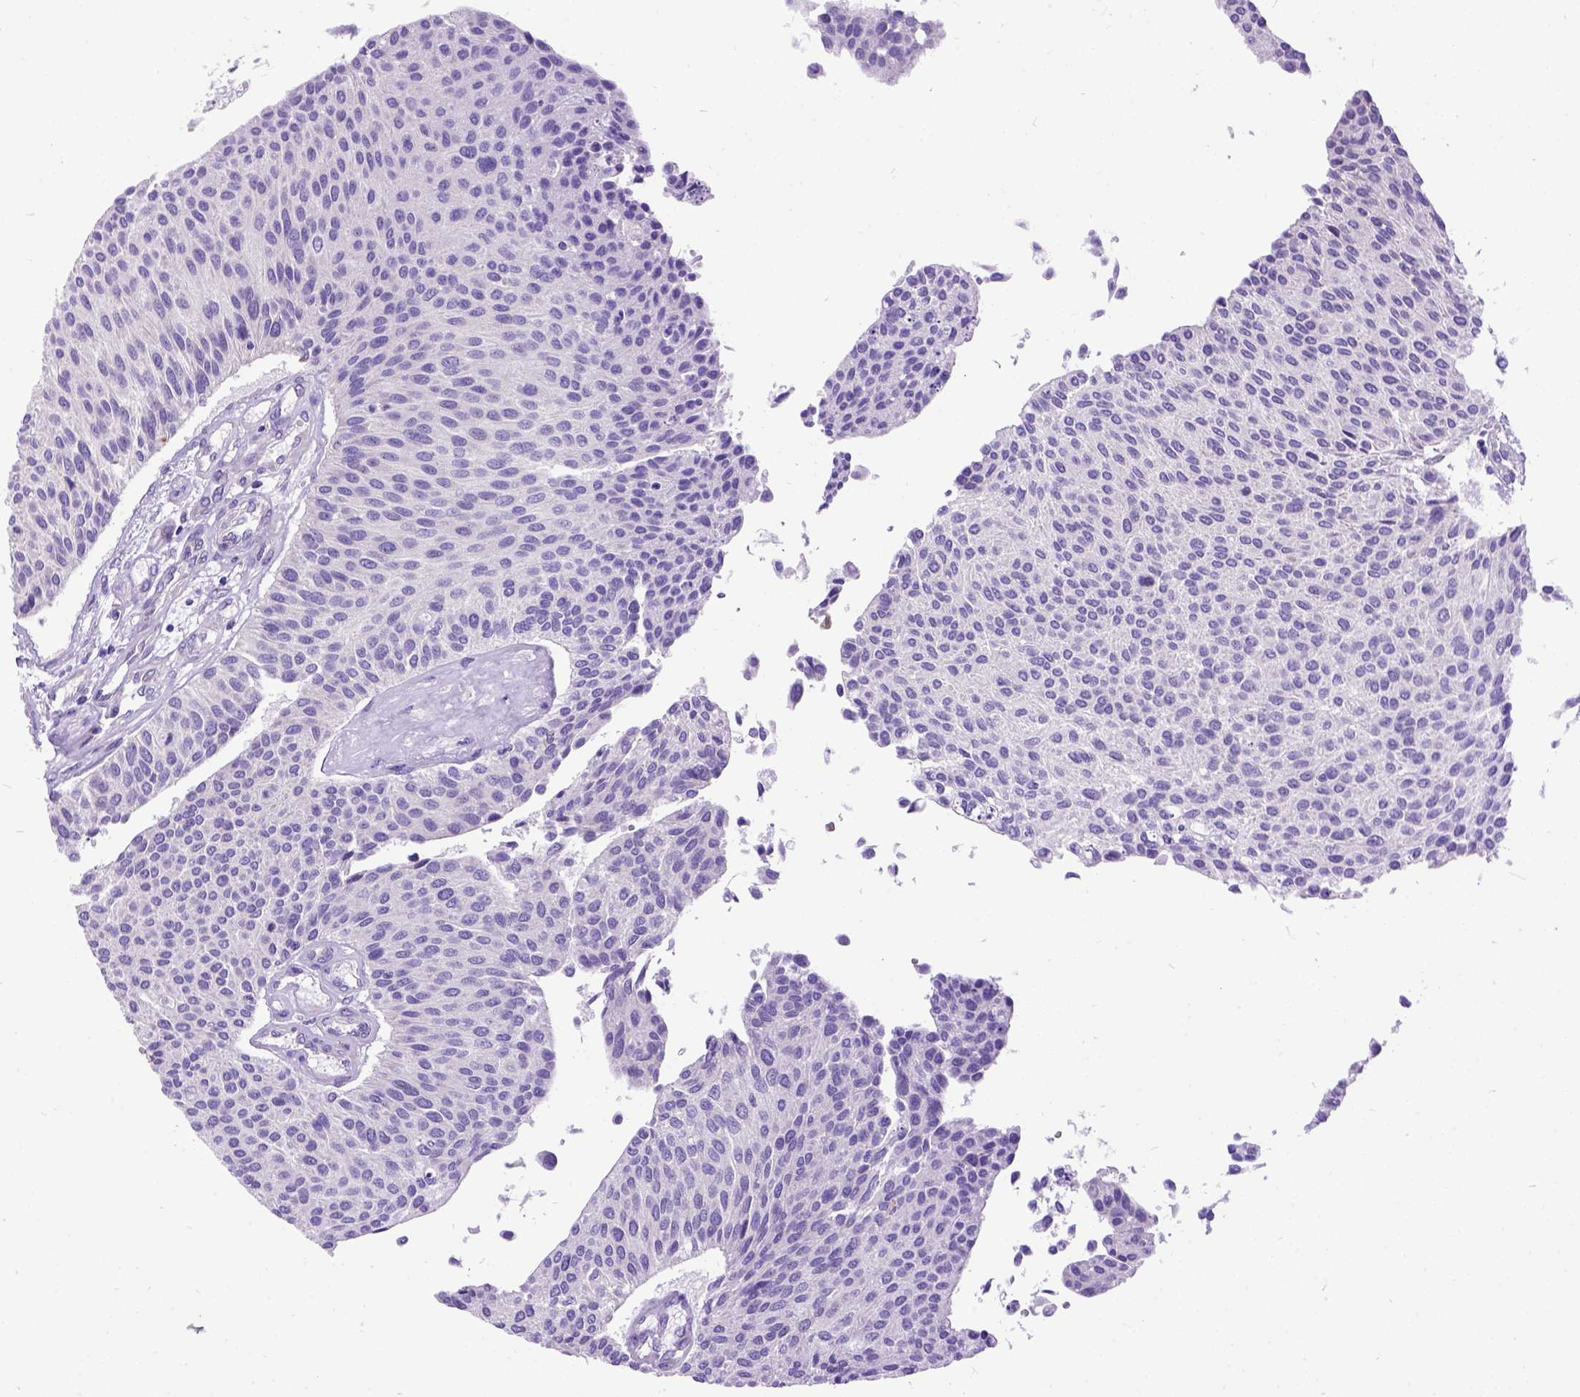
{"staining": {"intensity": "negative", "quantity": "none", "location": "none"}, "tissue": "urothelial cancer", "cell_type": "Tumor cells", "image_type": "cancer", "snomed": [{"axis": "morphology", "description": "Urothelial carcinoma, NOS"}, {"axis": "topography", "description": "Urinary bladder"}], "caption": "This photomicrograph is of urothelial cancer stained with immunohistochemistry (IHC) to label a protein in brown with the nuclei are counter-stained blue. There is no expression in tumor cells.", "gene": "CFAP54", "patient": {"sex": "male", "age": 55}}